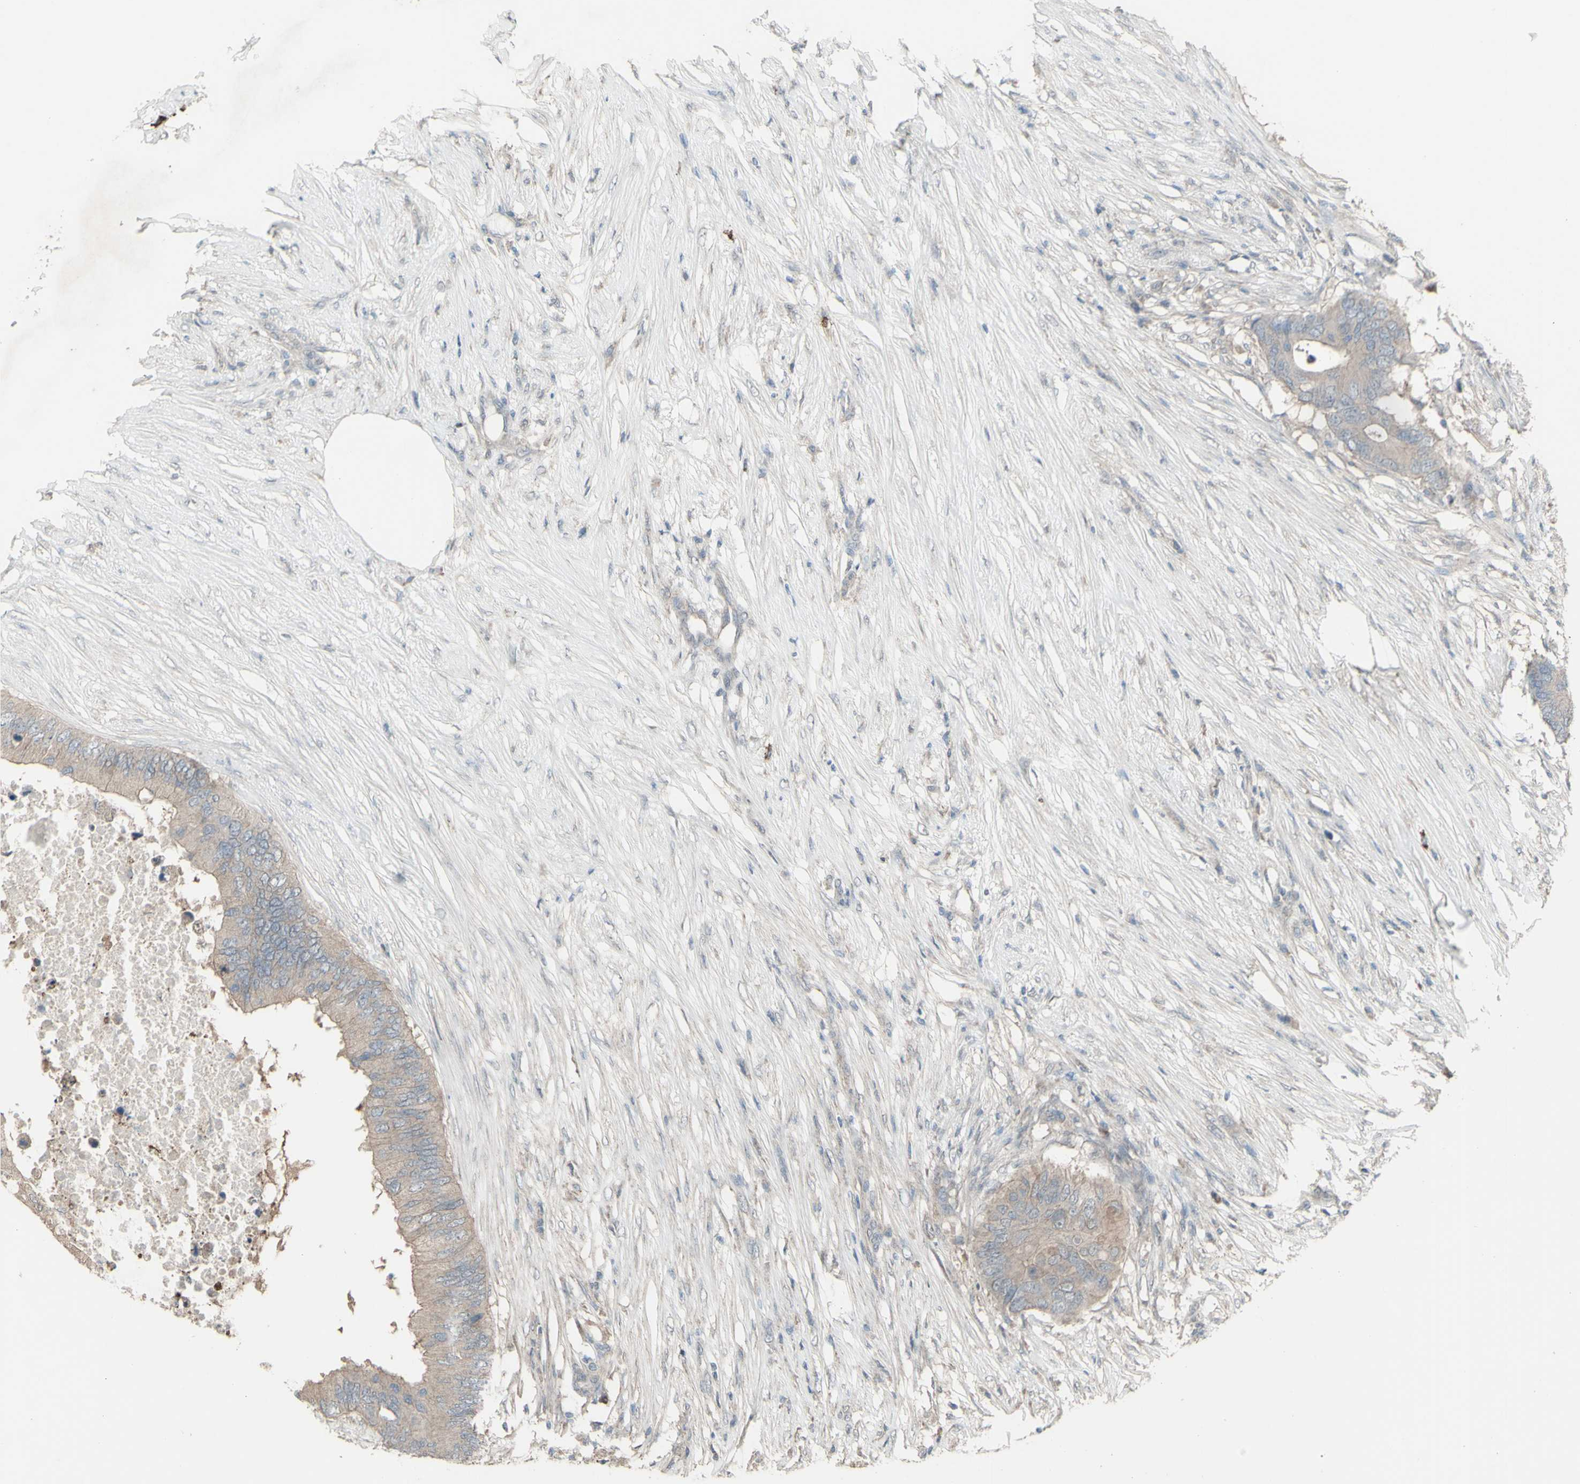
{"staining": {"intensity": "weak", "quantity": ">75%", "location": "cytoplasmic/membranous"}, "tissue": "colorectal cancer", "cell_type": "Tumor cells", "image_type": "cancer", "snomed": [{"axis": "morphology", "description": "Adenocarcinoma, NOS"}, {"axis": "topography", "description": "Colon"}], "caption": "There is low levels of weak cytoplasmic/membranous staining in tumor cells of colorectal cancer, as demonstrated by immunohistochemical staining (brown color).", "gene": "GRAMD1B", "patient": {"sex": "male", "age": 71}}